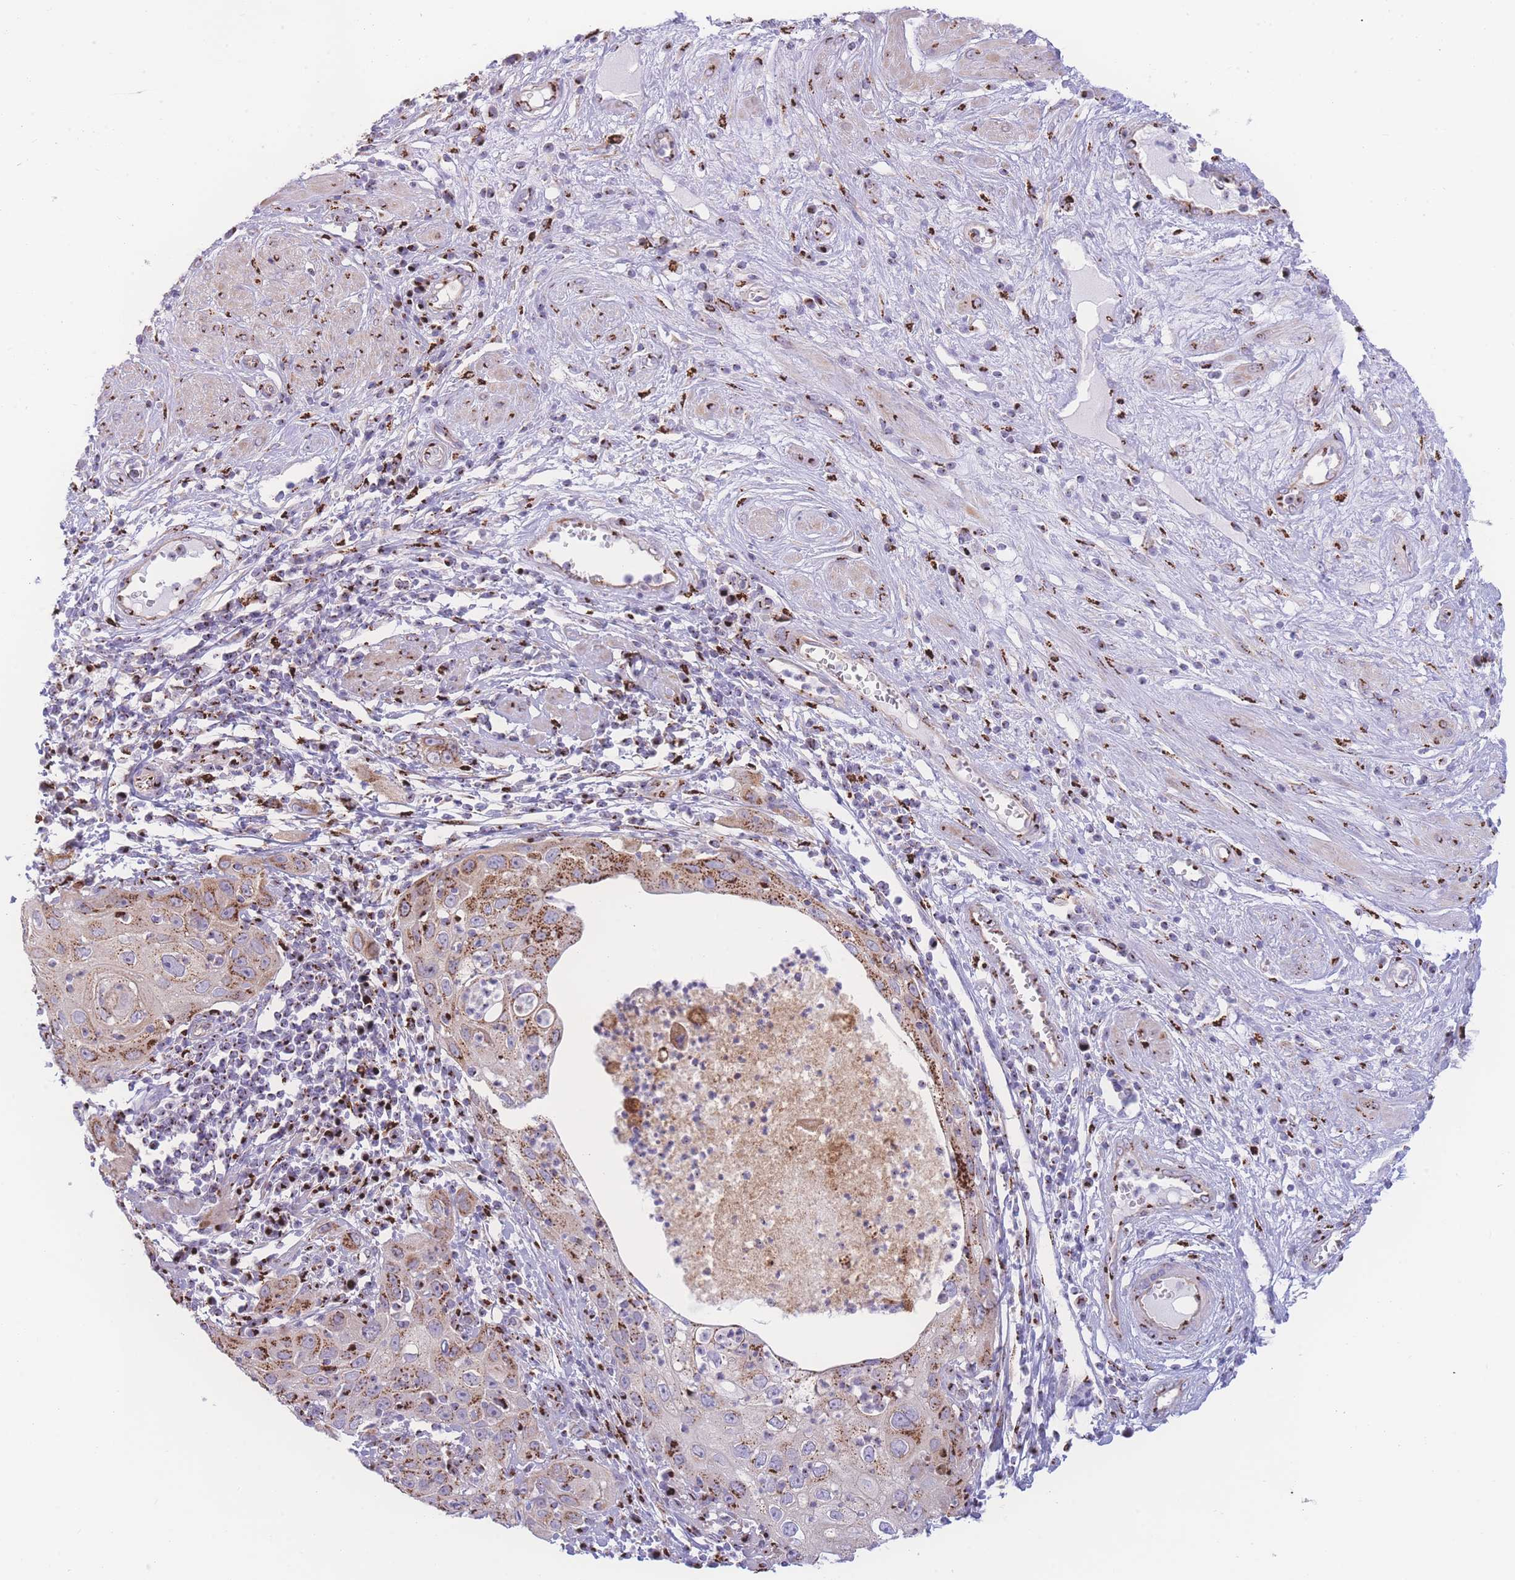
{"staining": {"intensity": "moderate", "quantity": ">75%", "location": "cytoplasmic/membranous"}, "tissue": "cervical cancer", "cell_type": "Tumor cells", "image_type": "cancer", "snomed": [{"axis": "morphology", "description": "Squamous cell carcinoma, NOS"}, {"axis": "topography", "description": "Cervix"}], "caption": "This is an image of IHC staining of cervical cancer, which shows moderate expression in the cytoplasmic/membranous of tumor cells.", "gene": "GOLM2", "patient": {"sex": "female", "age": 36}}